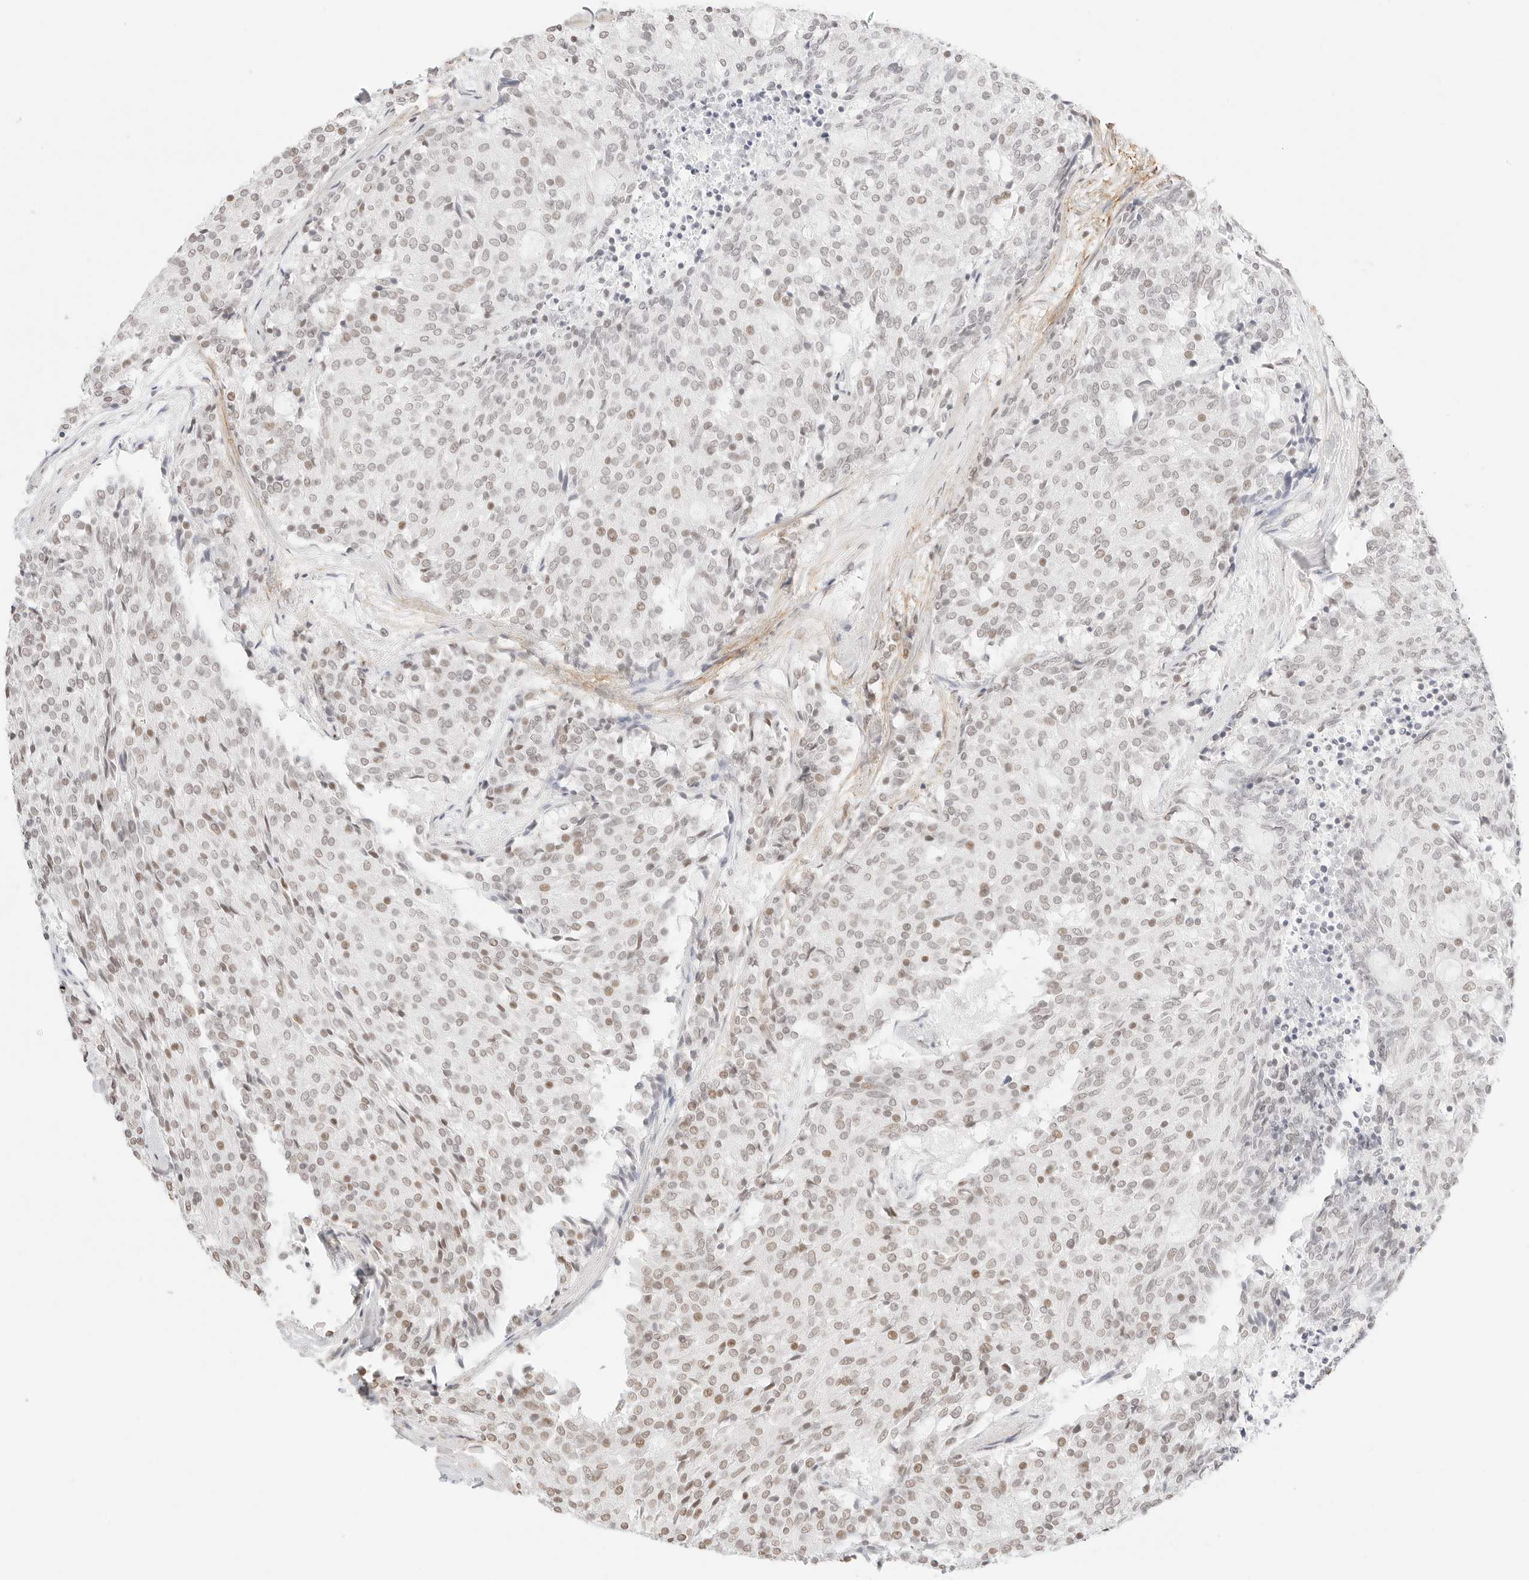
{"staining": {"intensity": "moderate", "quantity": "25%-75%", "location": "nuclear"}, "tissue": "carcinoid", "cell_type": "Tumor cells", "image_type": "cancer", "snomed": [{"axis": "morphology", "description": "Carcinoid, malignant, NOS"}, {"axis": "topography", "description": "Pancreas"}], "caption": "IHC staining of malignant carcinoid, which demonstrates medium levels of moderate nuclear positivity in about 25%-75% of tumor cells indicating moderate nuclear protein positivity. The staining was performed using DAB (3,3'-diaminobenzidine) (brown) for protein detection and nuclei were counterstained in hematoxylin (blue).", "gene": "FBLN5", "patient": {"sex": "female", "age": 54}}